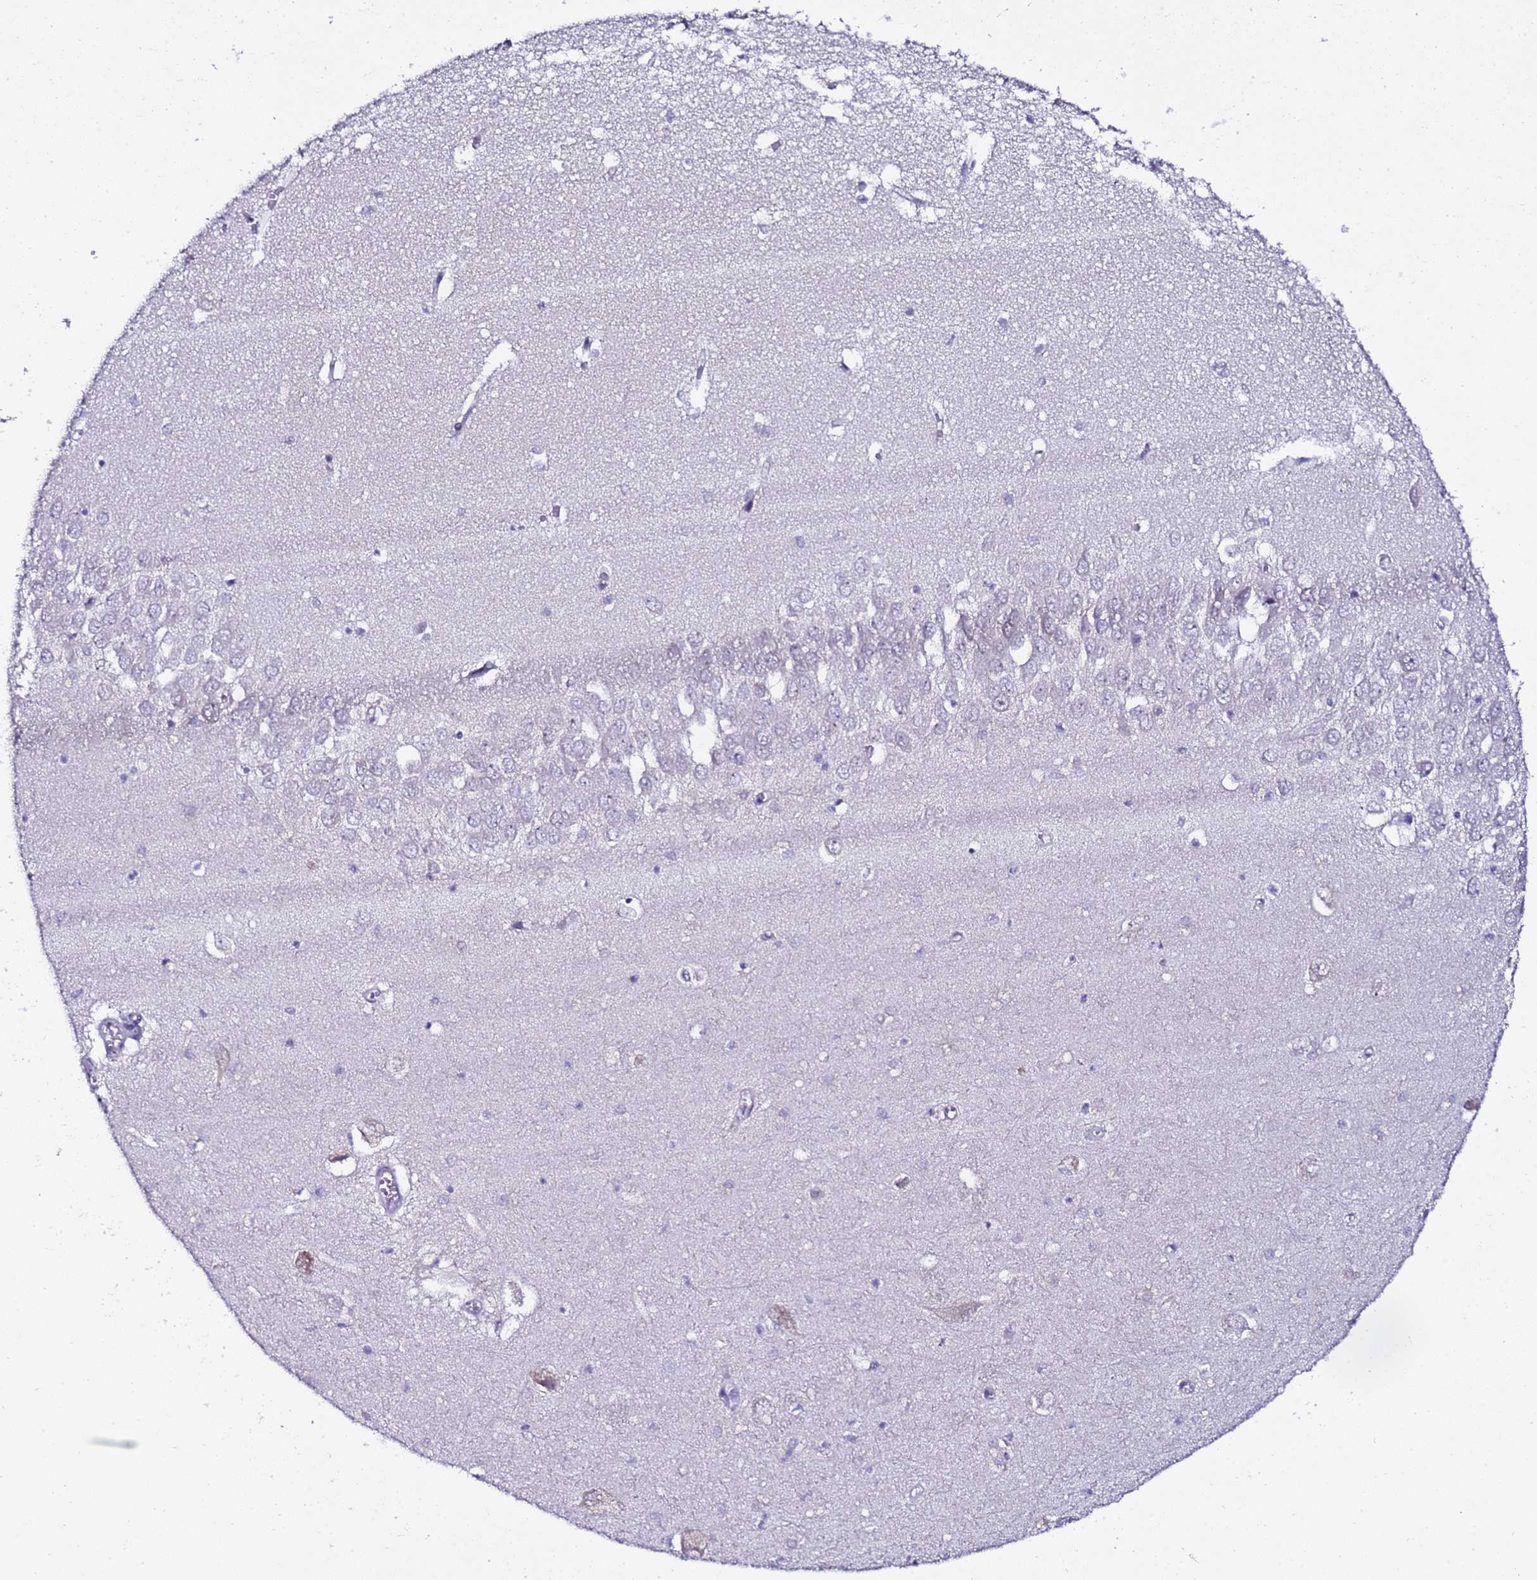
{"staining": {"intensity": "weak", "quantity": "<25%", "location": "cytoplasmic/membranous"}, "tissue": "hippocampus", "cell_type": "Glial cells", "image_type": "normal", "snomed": [{"axis": "morphology", "description": "Normal tissue, NOS"}, {"axis": "topography", "description": "Hippocampus"}], "caption": "A high-resolution photomicrograph shows immunohistochemistry staining of normal hippocampus, which shows no significant staining in glial cells.", "gene": "C19orf47", "patient": {"sex": "male", "age": 70}}